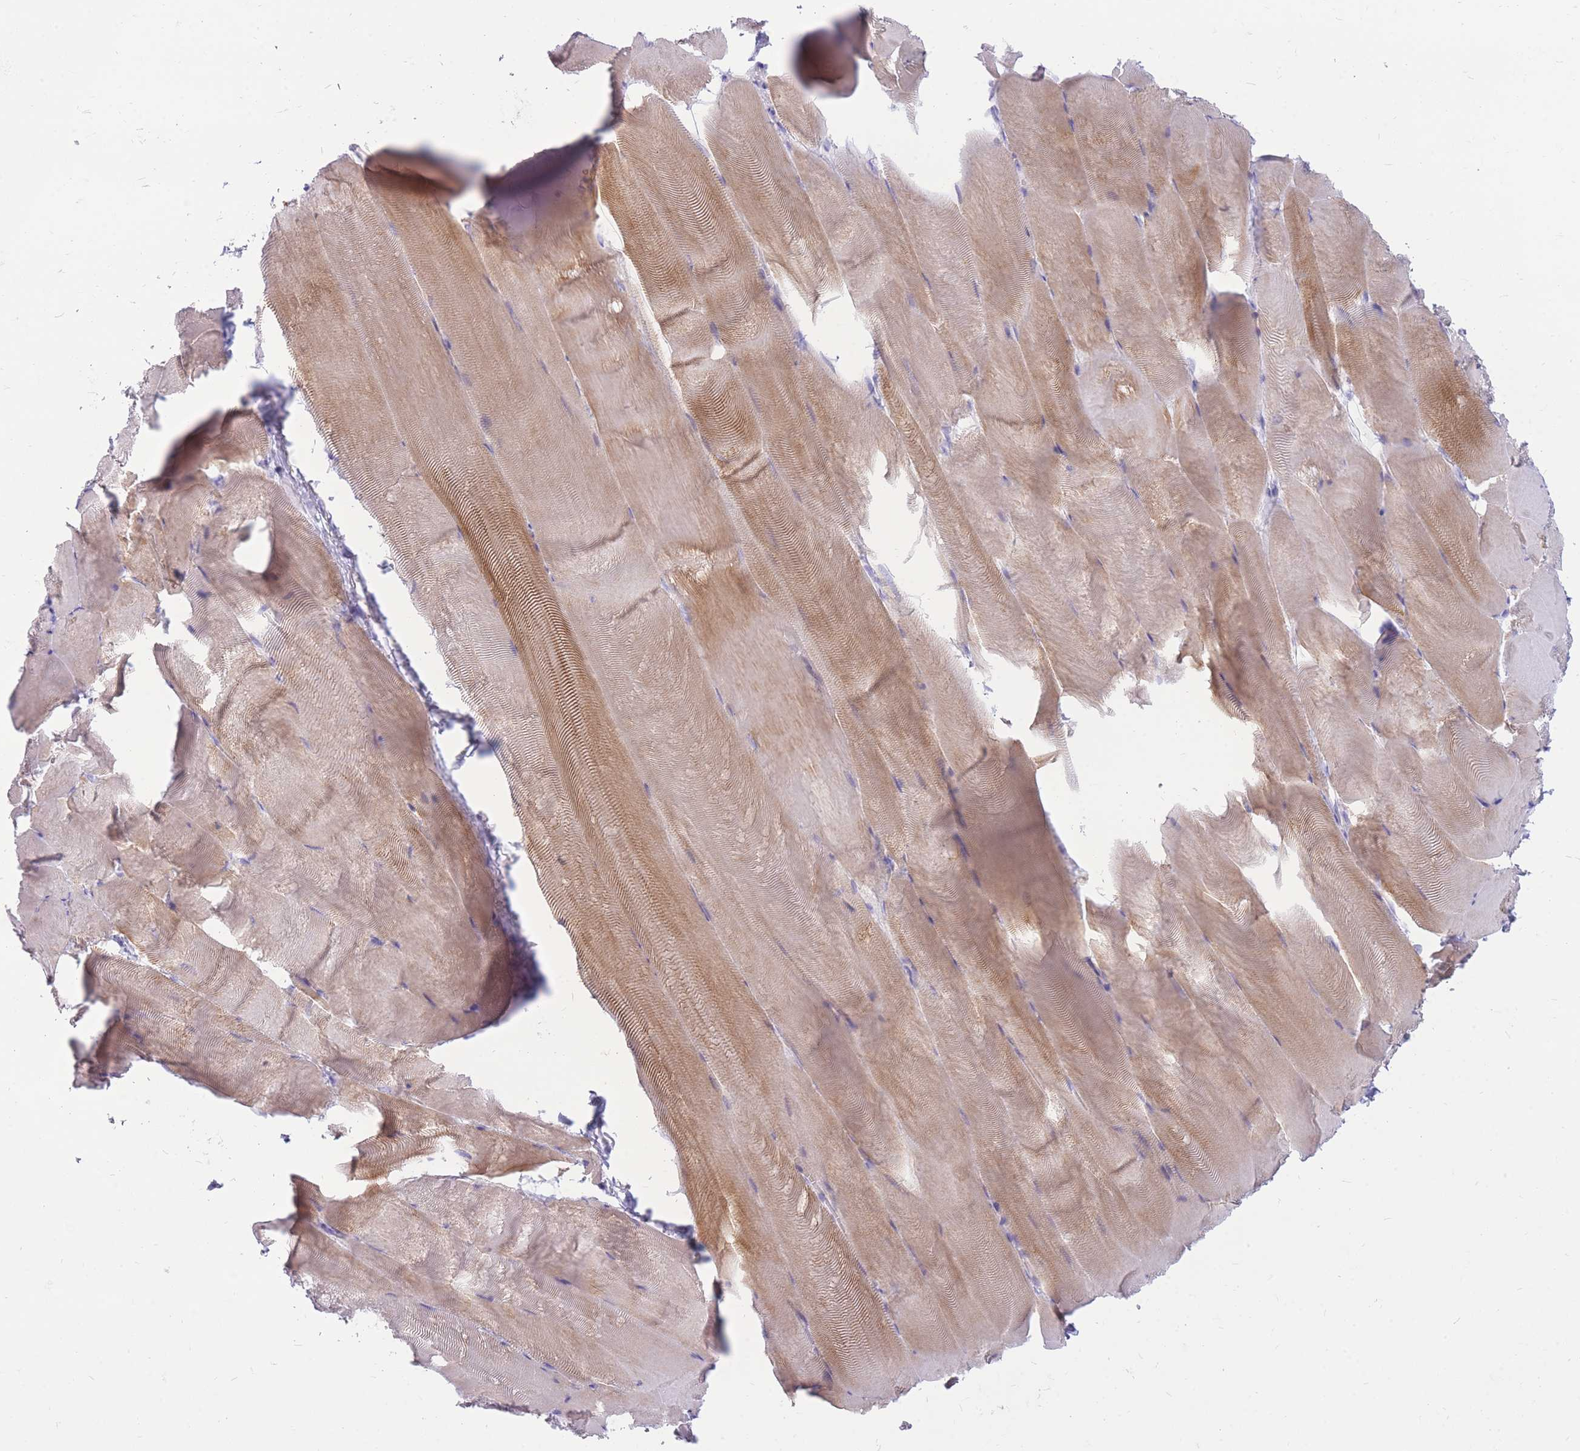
{"staining": {"intensity": "moderate", "quantity": "25%-75%", "location": "cytoplasmic/membranous"}, "tissue": "skeletal muscle", "cell_type": "Myocytes", "image_type": "normal", "snomed": [{"axis": "morphology", "description": "Normal tissue, NOS"}, {"axis": "topography", "description": "Skeletal muscle"}], "caption": "This is a micrograph of IHC staining of benign skeletal muscle, which shows moderate positivity in the cytoplasmic/membranous of myocytes.", "gene": "CYP21A2", "patient": {"sex": "female", "age": 64}}